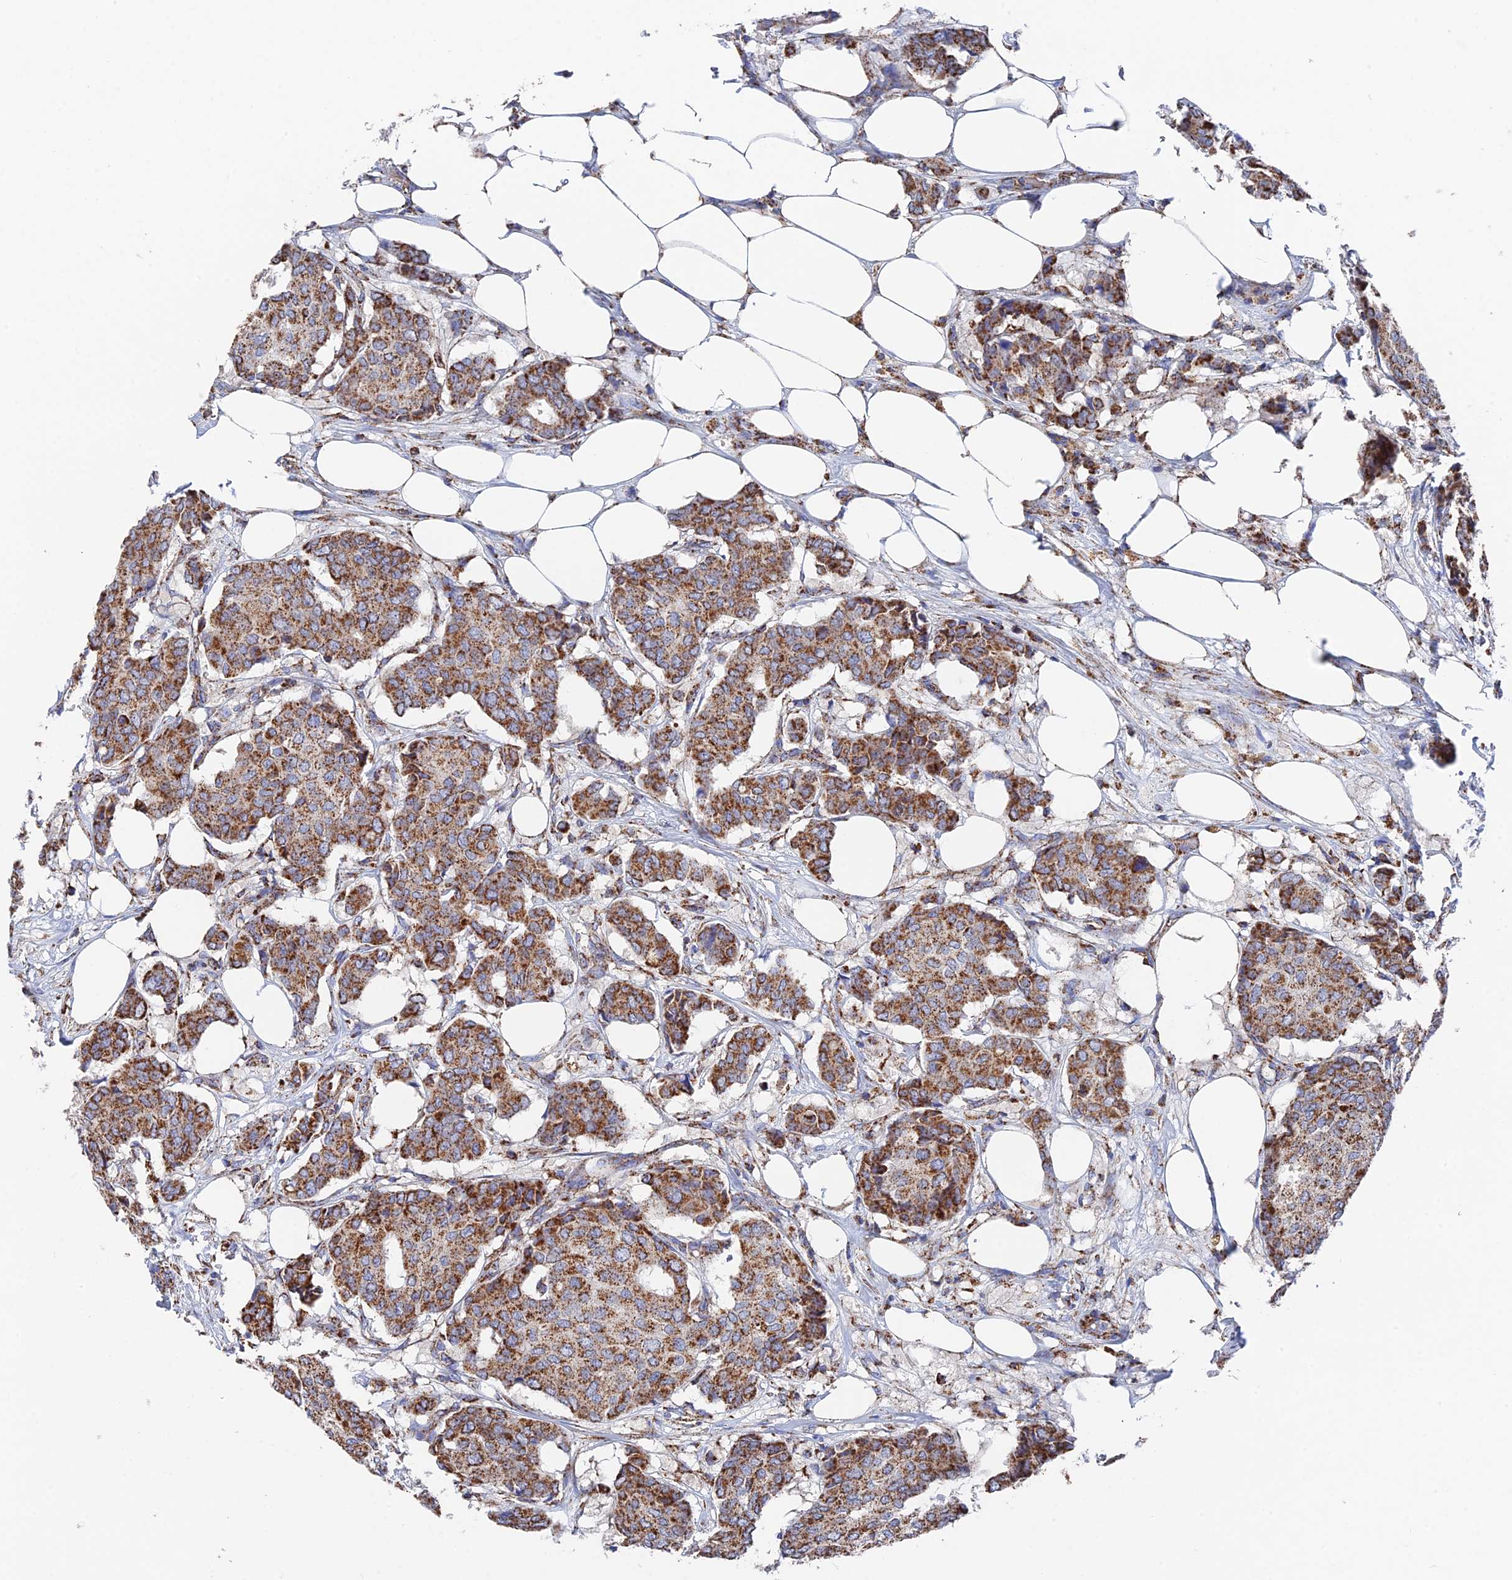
{"staining": {"intensity": "strong", "quantity": ">75%", "location": "cytoplasmic/membranous"}, "tissue": "breast cancer", "cell_type": "Tumor cells", "image_type": "cancer", "snomed": [{"axis": "morphology", "description": "Duct carcinoma"}, {"axis": "topography", "description": "Breast"}], "caption": "Strong cytoplasmic/membranous staining for a protein is identified in approximately >75% of tumor cells of invasive ductal carcinoma (breast) using IHC.", "gene": "HAUS8", "patient": {"sex": "female", "age": 75}}